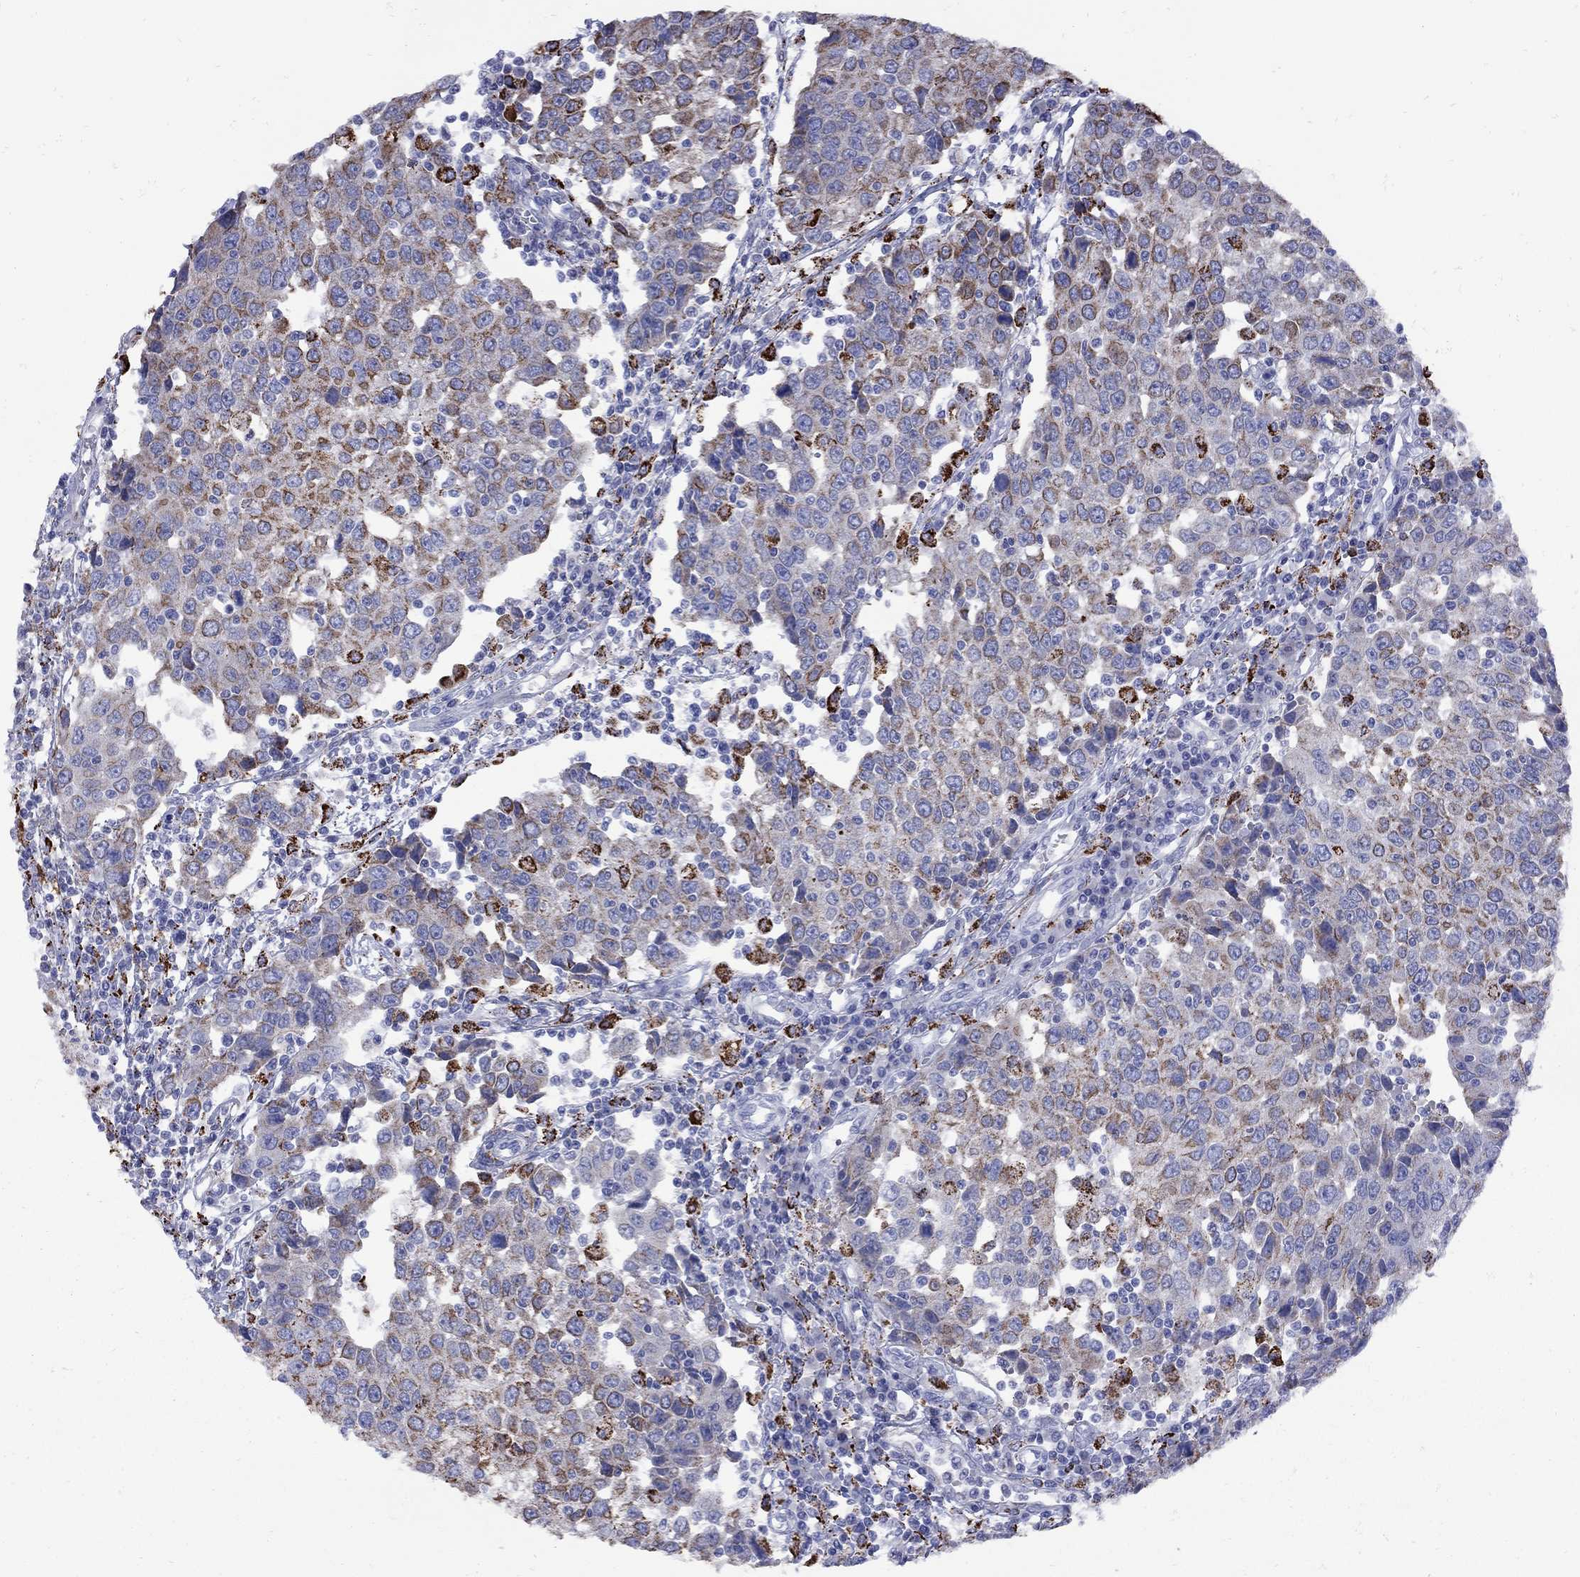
{"staining": {"intensity": "strong", "quantity": "25%-75%", "location": "cytoplasmic/membranous"}, "tissue": "urothelial cancer", "cell_type": "Tumor cells", "image_type": "cancer", "snomed": [{"axis": "morphology", "description": "Urothelial carcinoma, High grade"}, {"axis": "topography", "description": "Urinary bladder"}], "caption": "Immunohistochemical staining of urothelial carcinoma (high-grade) displays high levels of strong cytoplasmic/membranous expression in approximately 25%-75% of tumor cells. (IHC, brightfield microscopy, high magnification).", "gene": "SESTD1", "patient": {"sex": "female", "age": 85}}